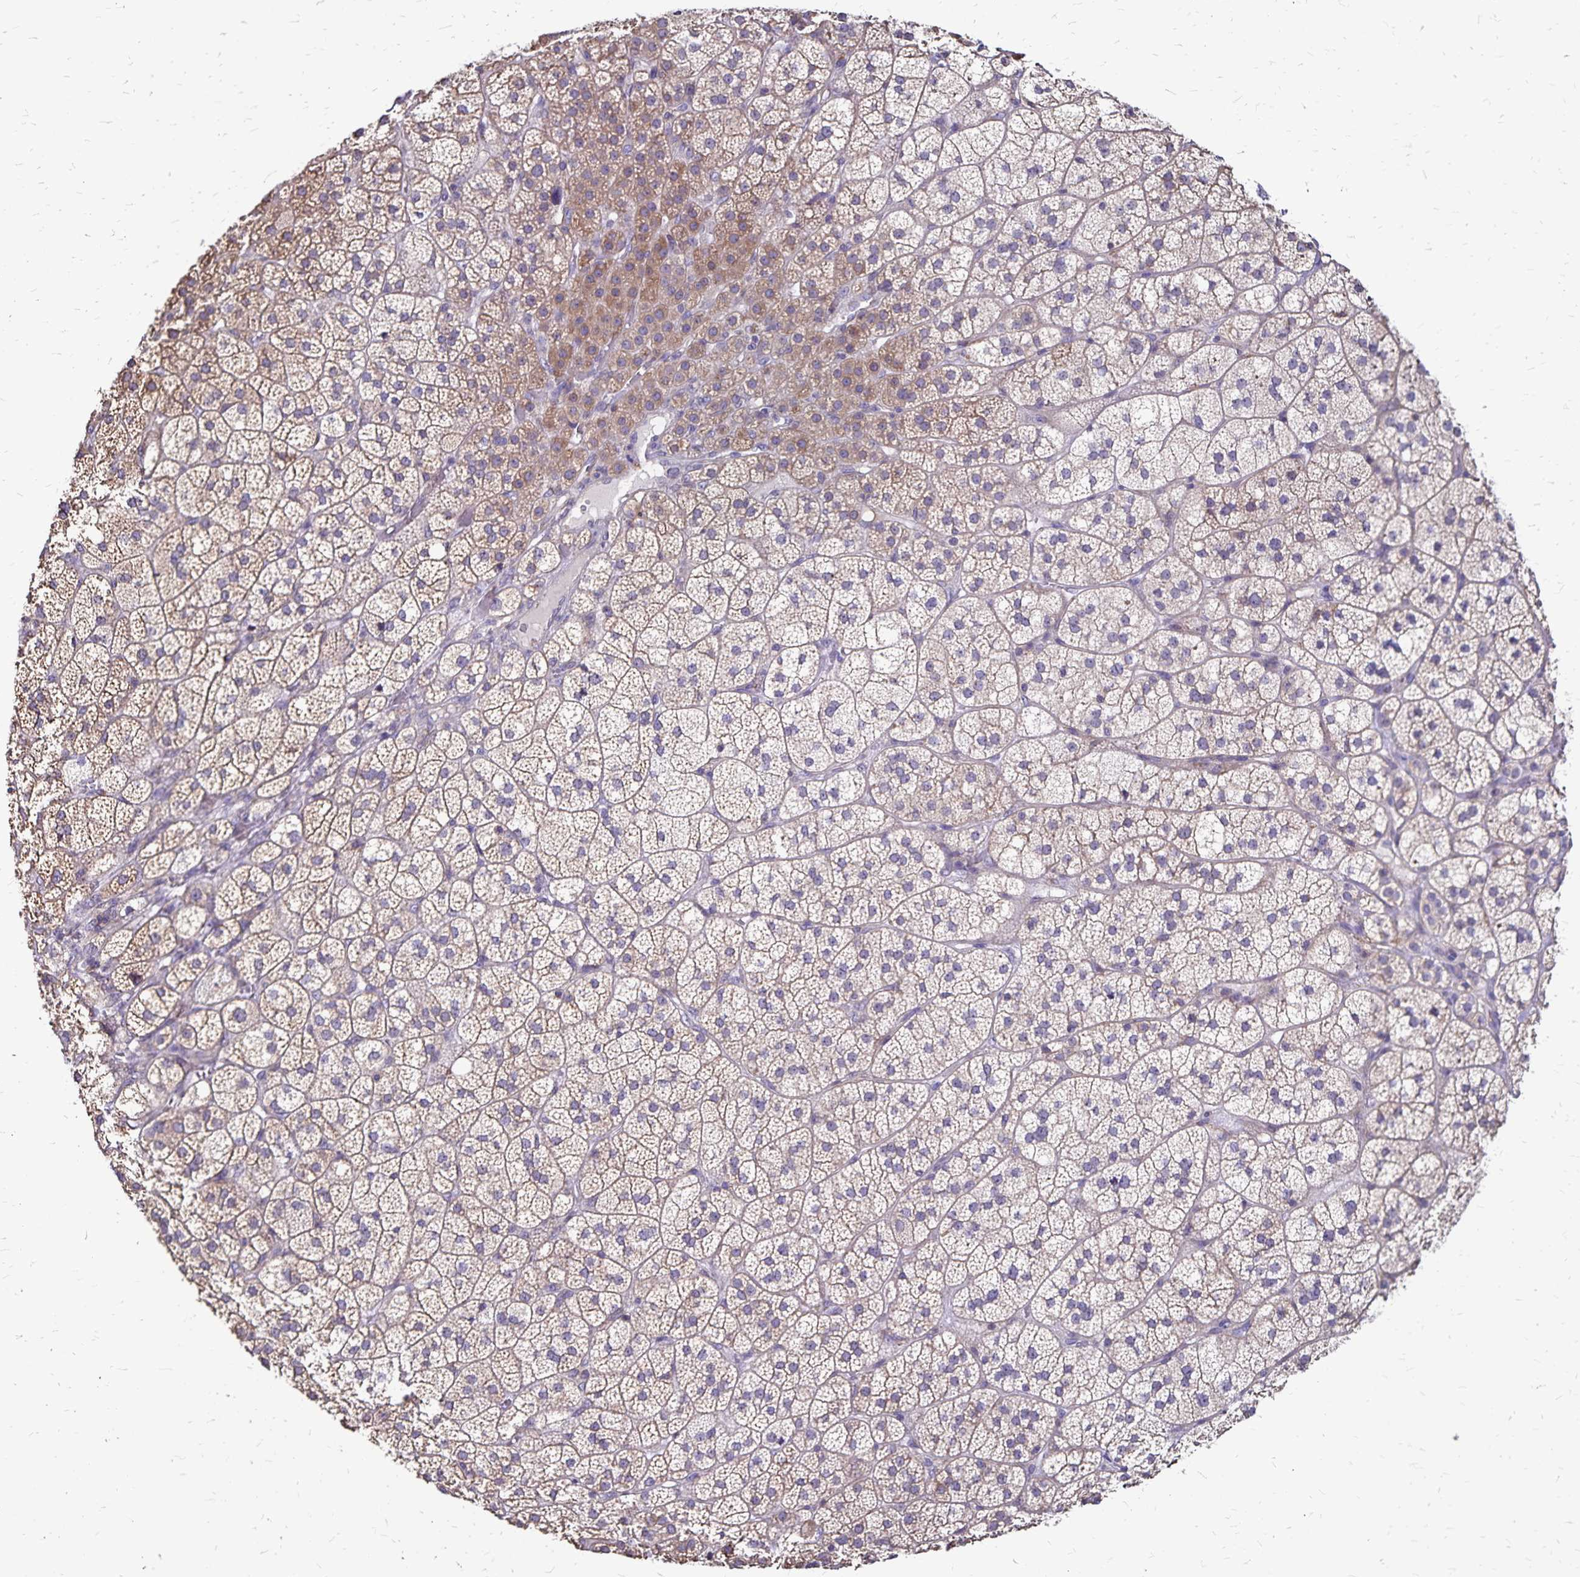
{"staining": {"intensity": "moderate", "quantity": "25%-75%", "location": "cytoplasmic/membranous"}, "tissue": "adrenal gland", "cell_type": "Glandular cells", "image_type": "normal", "snomed": [{"axis": "morphology", "description": "Normal tissue, NOS"}, {"axis": "topography", "description": "Adrenal gland"}], "caption": "Immunohistochemistry micrograph of unremarkable adrenal gland stained for a protein (brown), which demonstrates medium levels of moderate cytoplasmic/membranous staining in about 25%-75% of glandular cells.", "gene": "NAGPA", "patient": {"sex": "female", "age": 60}}